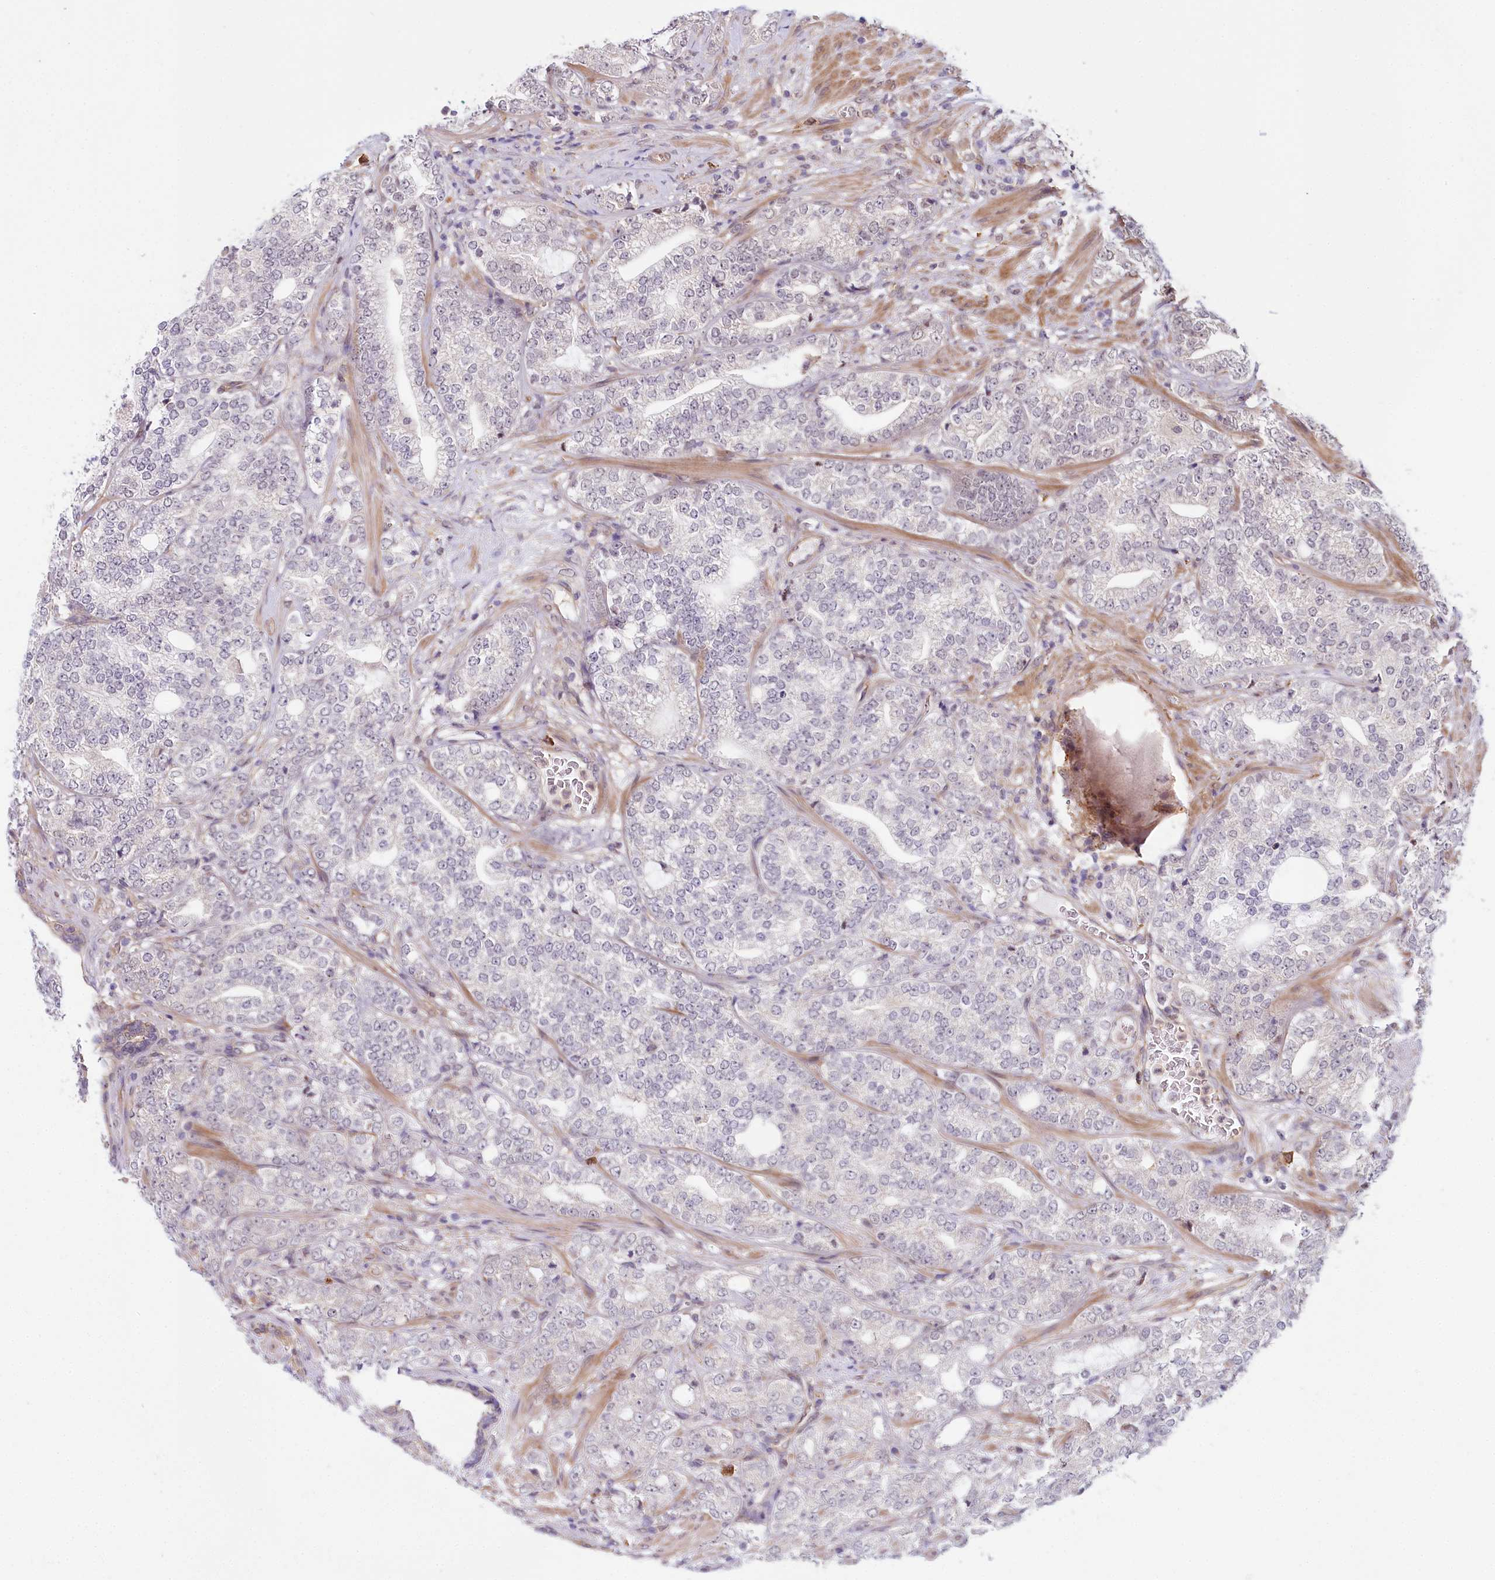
{"staining": {"intensity": "negative", "quantity": "none", "location": "none"}, "tissue": "prostate cancer", "cell_type": "Tumor cells", "image_type": "cancer", "snomed": [{"axis": "morphology", "description": "Adenocarcinoma, High grade"}, {"axis": "topography", "description": "Prostate"}], "caption": "High magnification brightfield microscopy of prostate cancer stained with DAB (3,3'-diaminobenzidine) (brown) and counterstained with hematoxylin (blue): tumor cells show no significant positivity.", "gene": "TUBGCP2", "patient": {"sex": "male", "age": 64}}